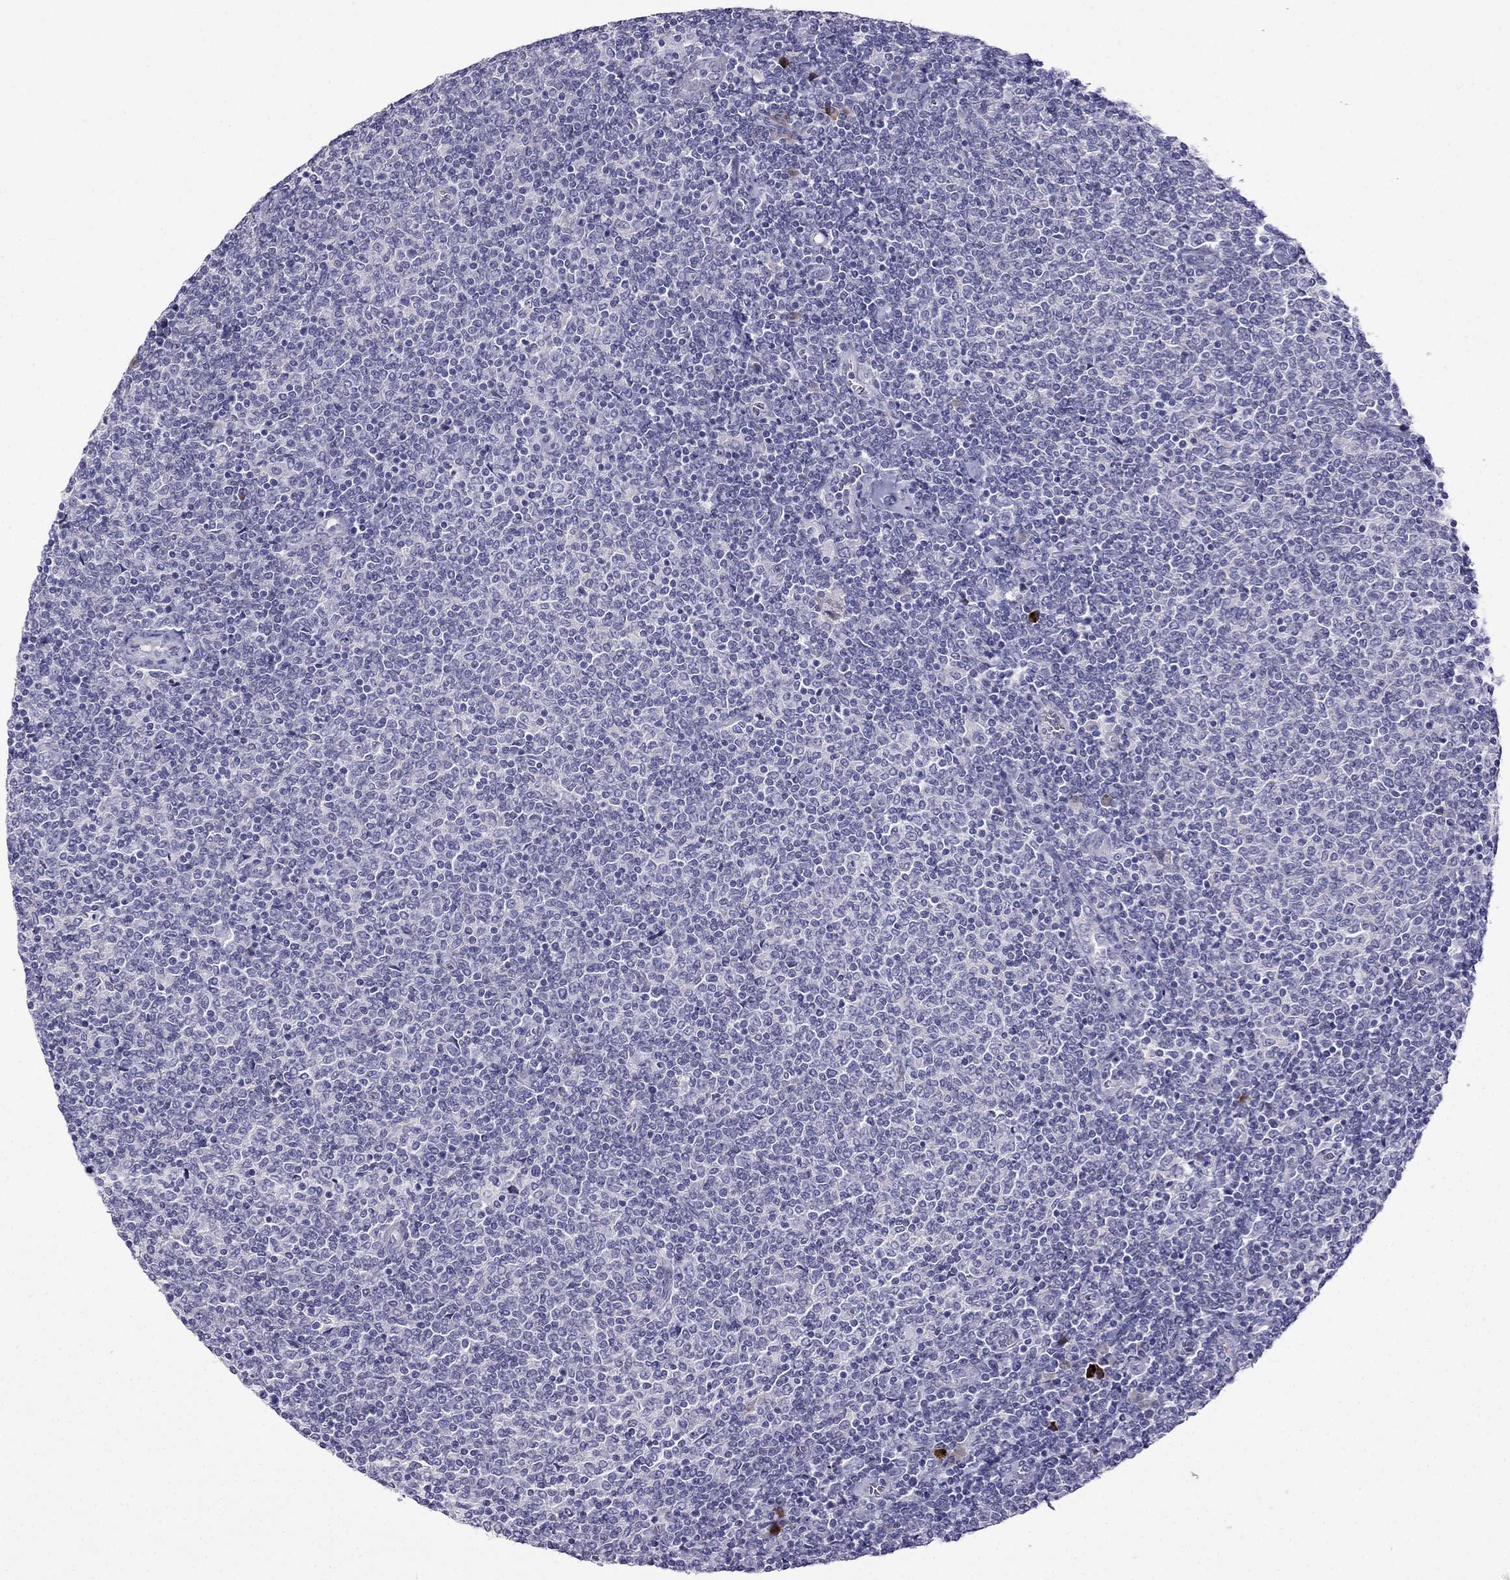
{"staining": {"intensity": "negative", "quantity": "none", "location": "none"}, "tissue": "lymphoma", "cell_type": "Tumor cells", "image_type": "cancer", "snomed": [{"axis": "morphology", "description": "Malignant lymphoma, non-Hodgkin's type, Low grade"}, {"axis": "topography", "description": "Lymph node"}], "caption": "DAB (3,3'-diaminobenzidine) immunohistochemical staining of low-grade malignant lymphoma, non-Hodgkin's type demonstrates no significant expression in tumor cells.", "gene": "PATE1", "patient": {"sex": "male", "age": 52}}